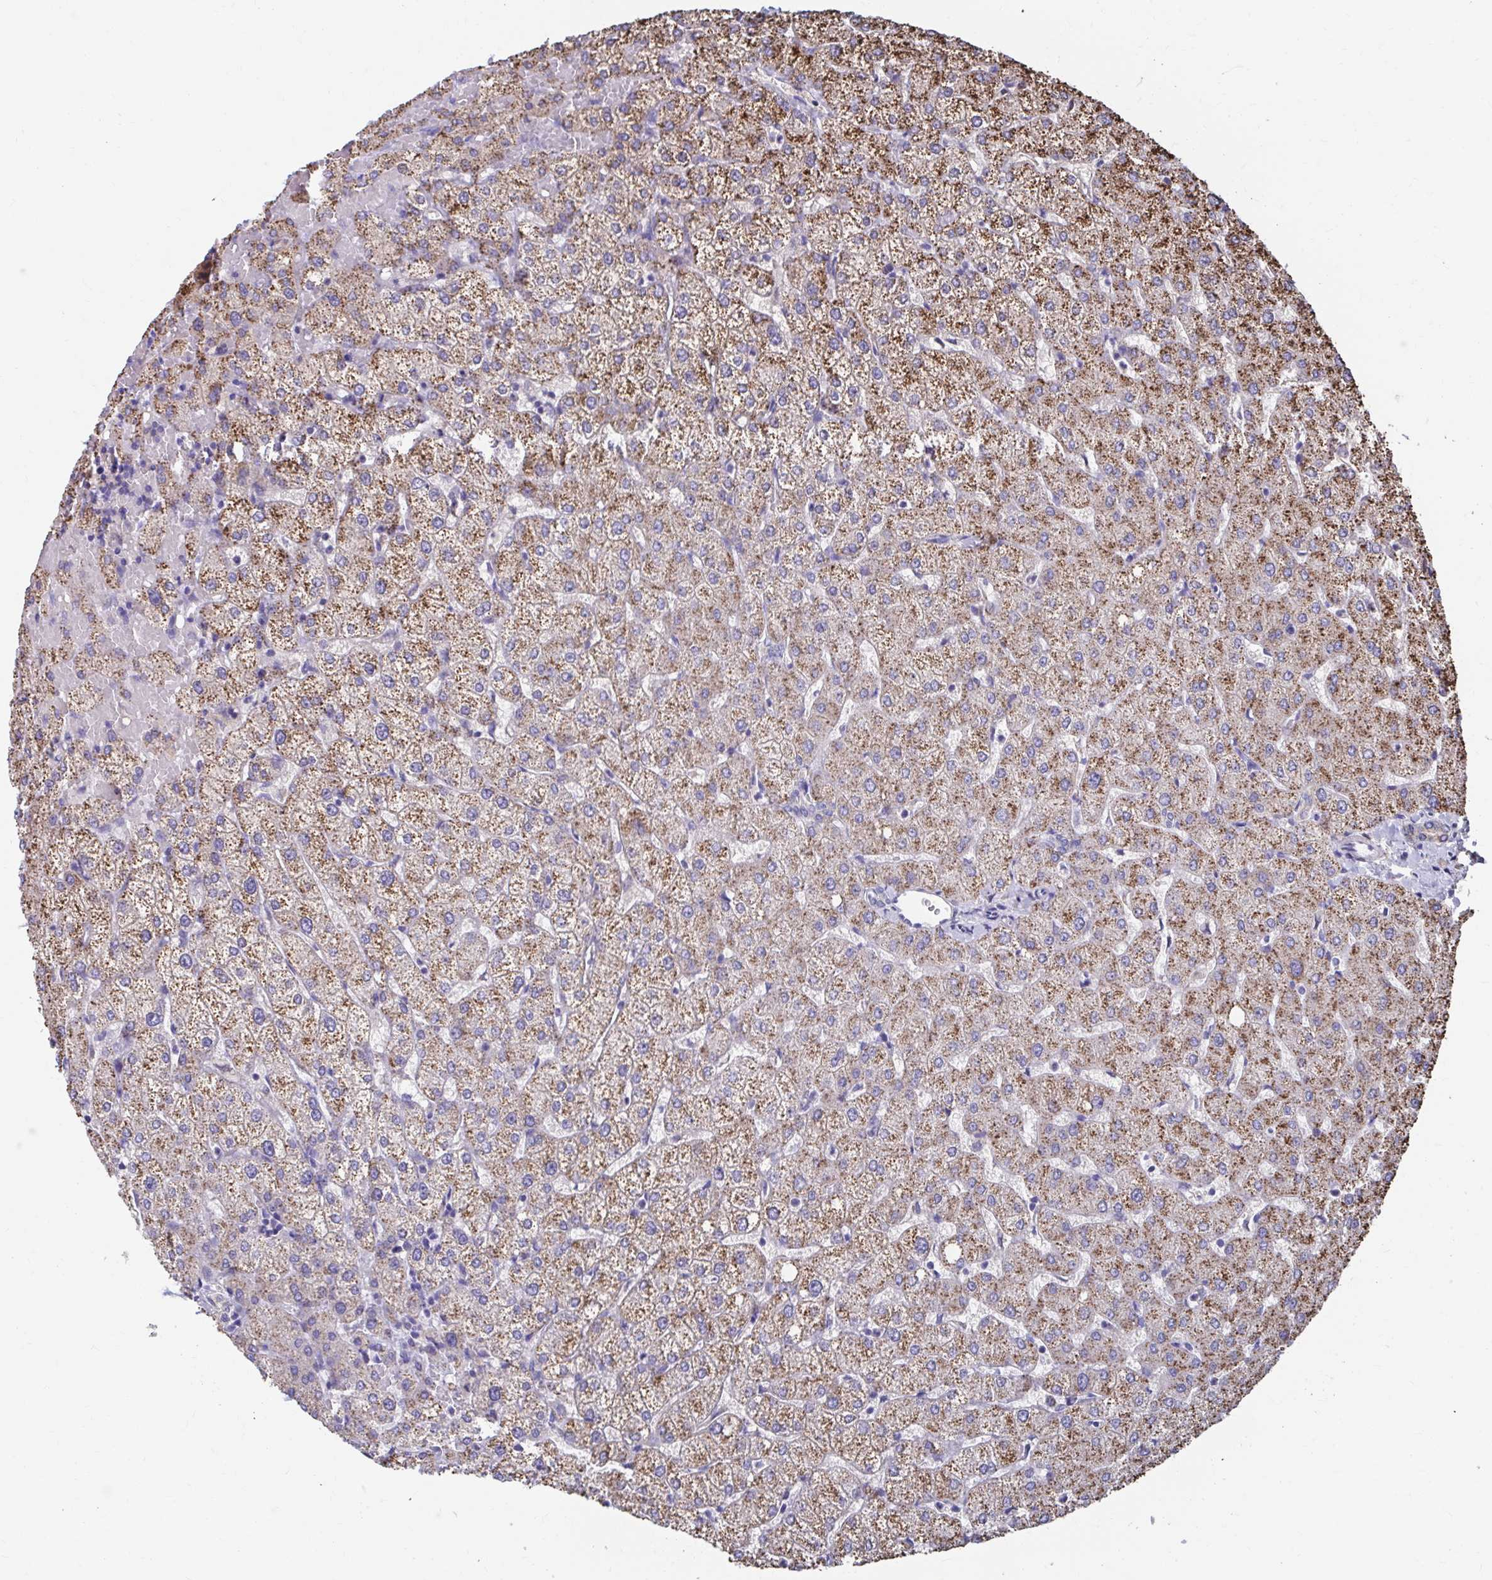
{"staining": {"intensity": "negative", "quantity": "none", "location": "none"}, "tissue": "liver", "cell_type": "Cholangiocytes", "image_type": "normal", "snomed": [{"axis": "morphology", "description": "Normal tissue, NOS"}, {"axis": "topography", "description": "Liver"}], "caption": "An immunohistochemistry image of benign liver is shown. There is no staining in cholangiocytes of liver.", "gene": "FKBP2", "patient": {"sex": "female", "age": 54}}